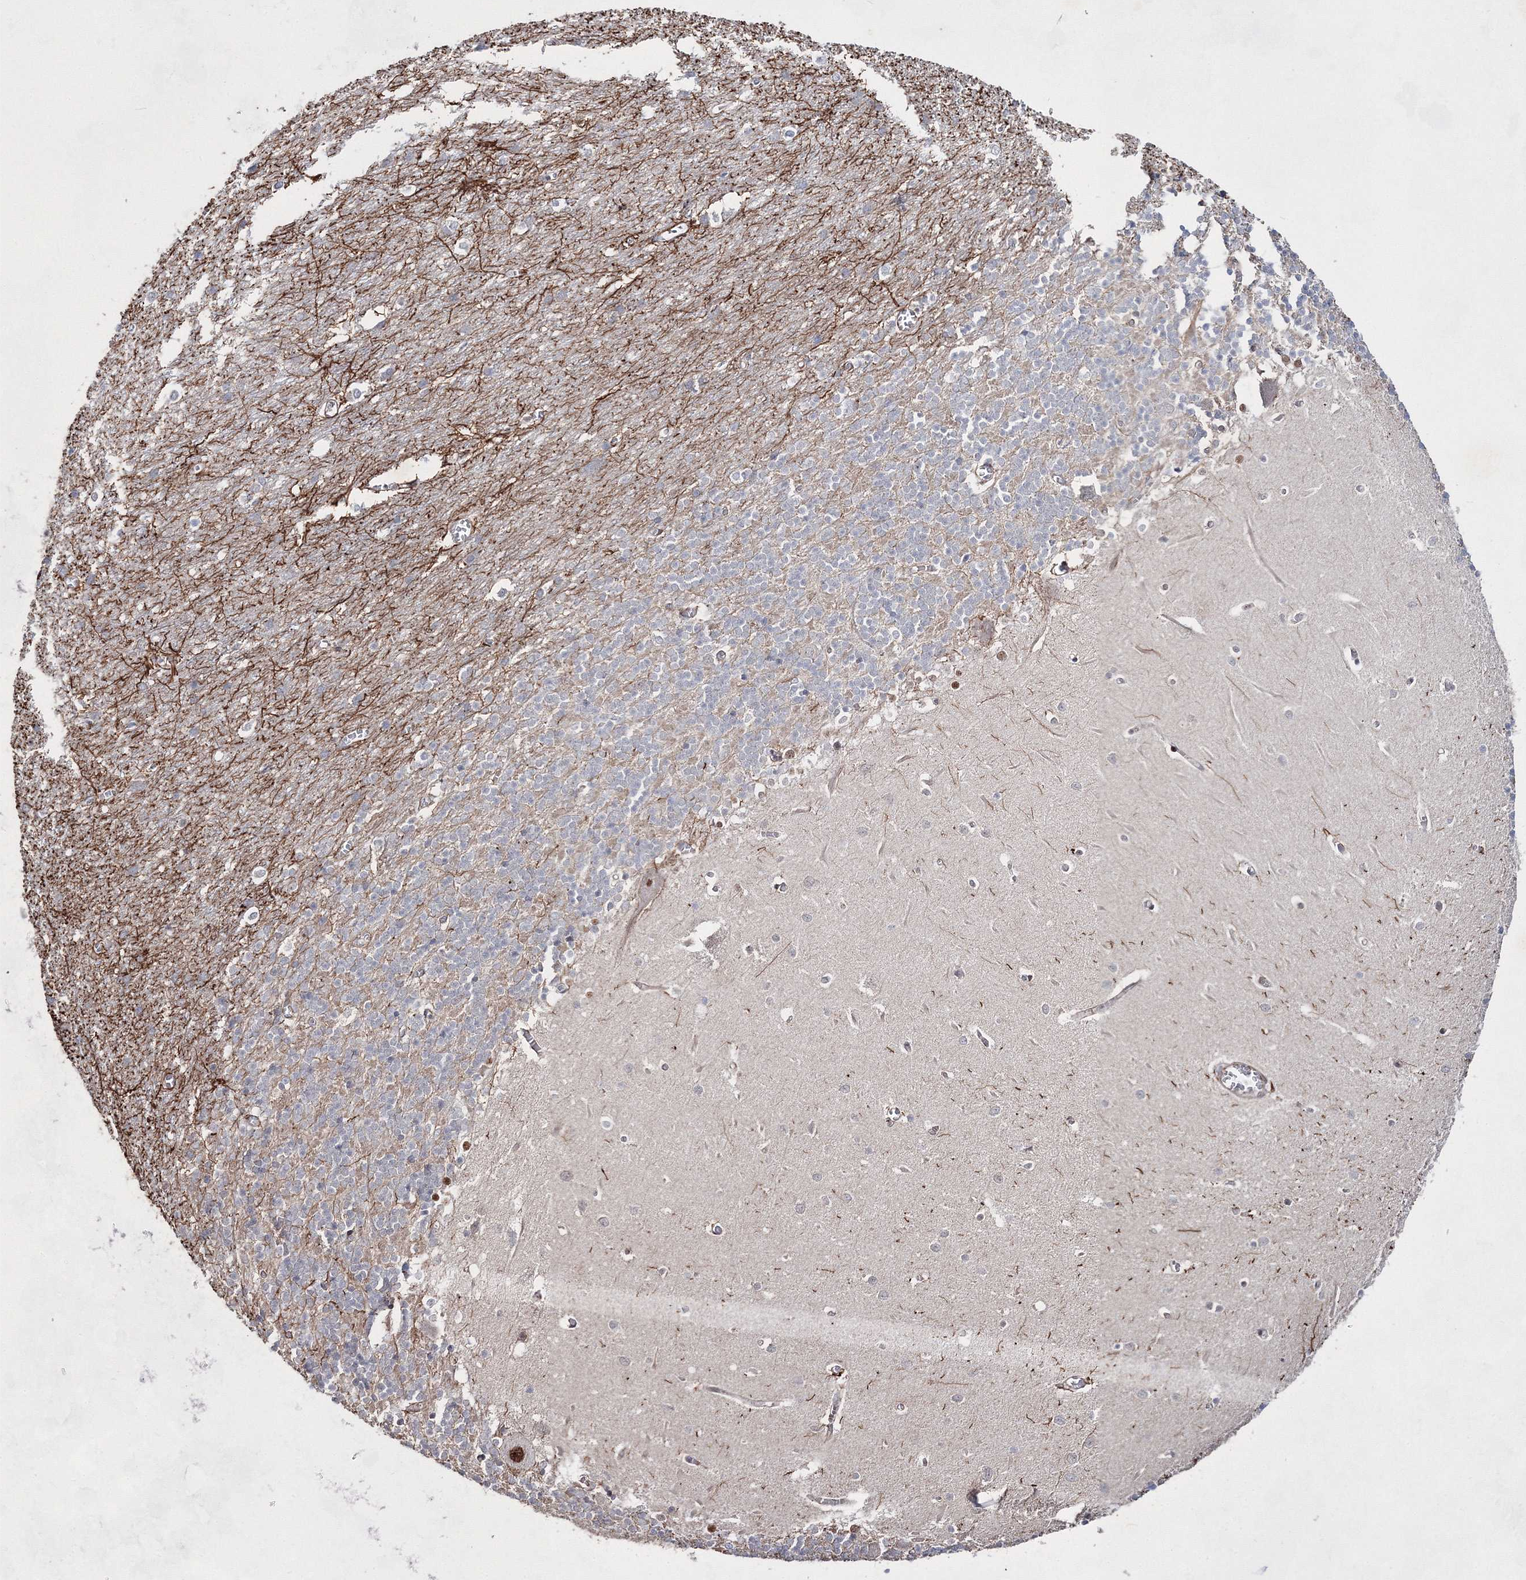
{"staining": {"intensity": "negative", "quantity": "none", "location": "none"}, "tissue": "cerebellum", "cell_type": "Cells in granular layer", "image_type": "normal", "snomed": [{"axis": "morphology", "description": "Normal tissue, NOS"}, {"axis": "topography", "description": "Cerebellum"}], "caption": "Immunohistochemistry of benign cerebellum exhibits no staining in cells in granular layer. (Stains: DAB (3,3'-diaminobenzidine) IHC with hematoxylin counter stain, Microscopy: brightfield microscopy at high magnification).", "gene": "SNIP1", "patient": {"sex": "male", "age": 37}}